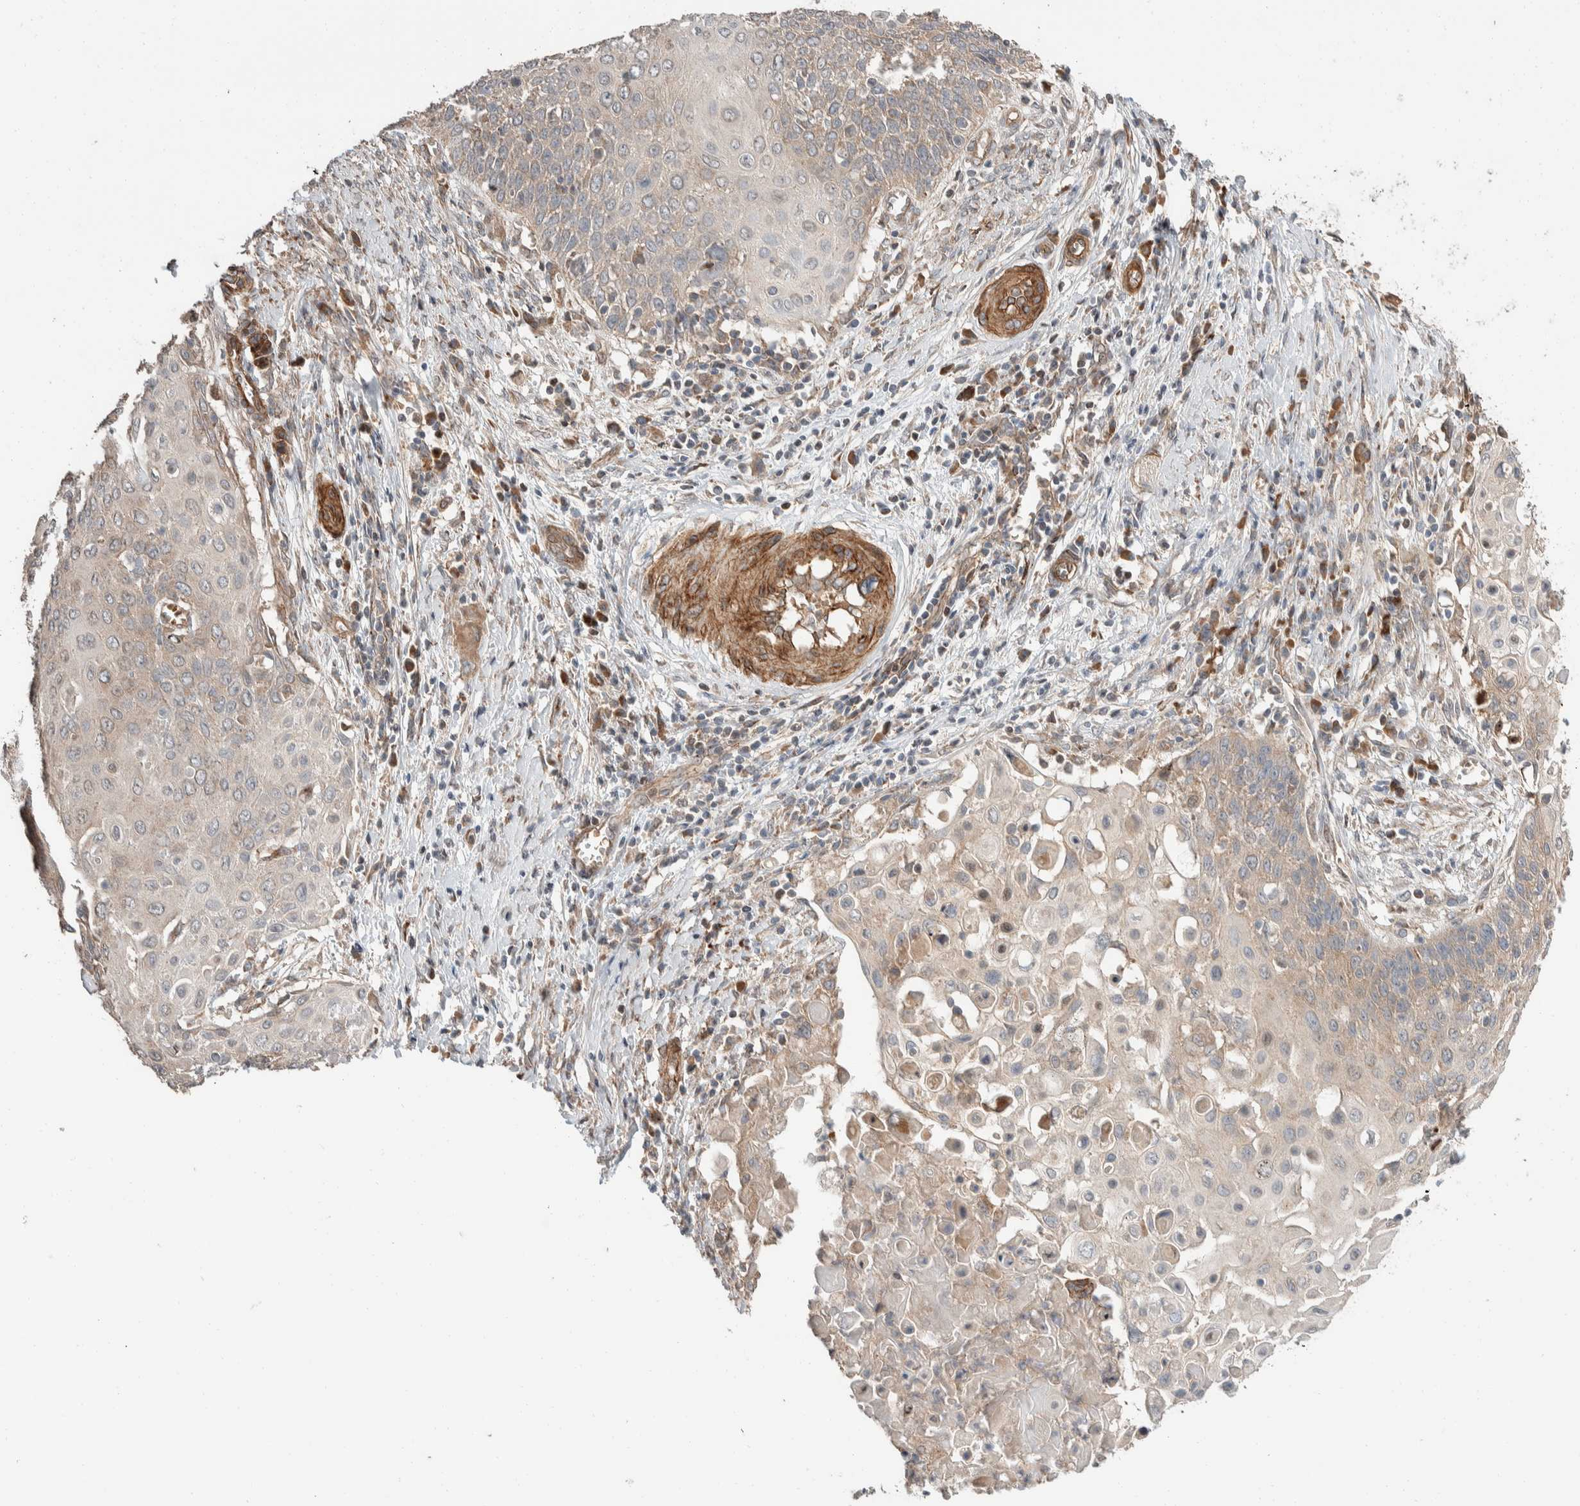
{"staining": {"intensity": "weak", "quantity": "25%-75%", "location": "cytoplasmic/membranous"}, "tissue": "cervical cancer", "cell_type": "Tumor cells", "image_type": "cancer", "snomed": [{"axis": "morphology", "description": "Squamous cell carcinoma, NOS"}, {"axis": "topography", "description": "Cervix"}], "caption": "Cervical cancer stained with a protein marker exhibits weak staining in tumor cells.", "gene": "ERC1", "patient": {"sex": "female", "age": 39}}